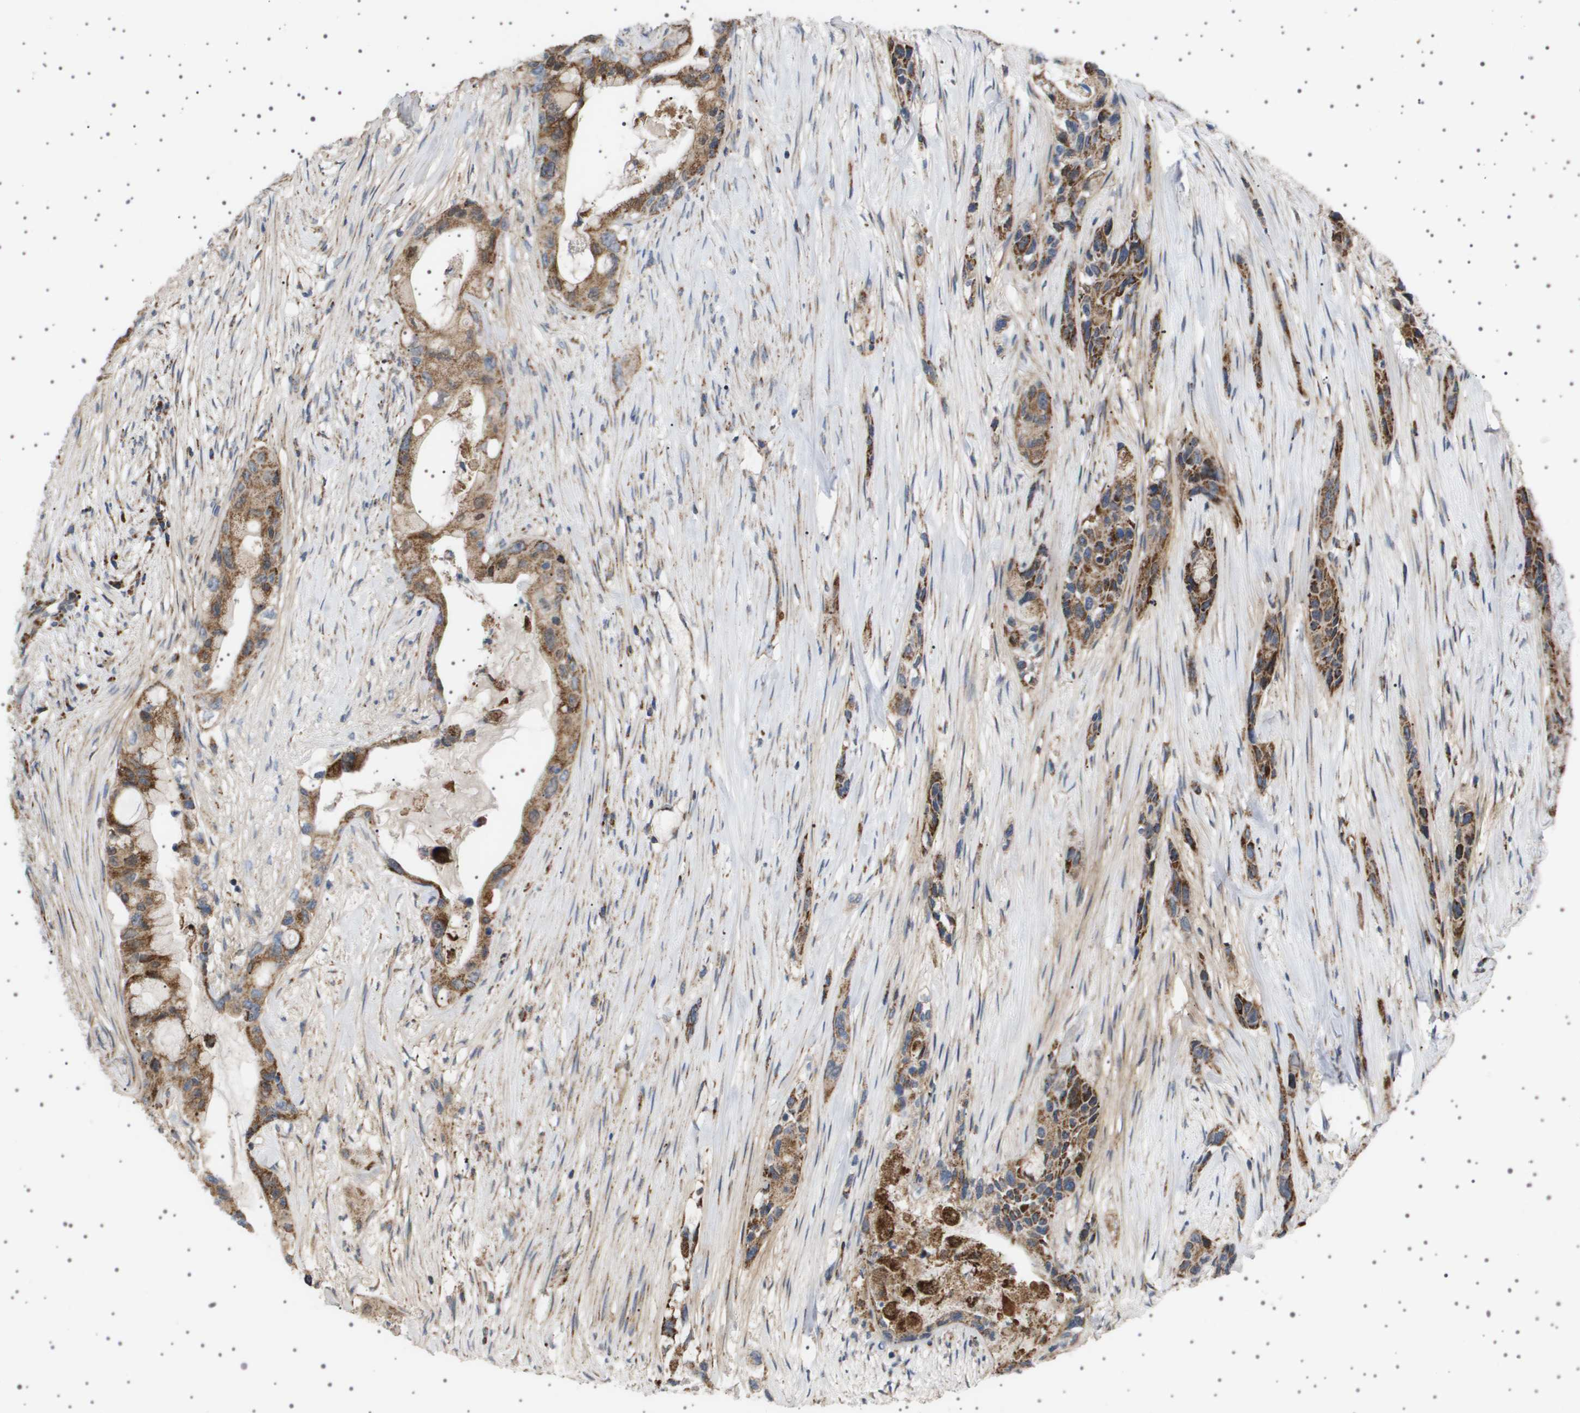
{"staining": {"intensity": "strong", "quantity": ">75%", "location": "cytoplasmic/membranous"}, "tissue": "pancreatic cancer", "cell_type": "Tumor cells", "image_type": "cancer", "snomed": [{"axis": "morphology", "description": "Adenocarcinoma, NOS"}, {"axis": "topography", "description": "Pancreas"}], "caption": "Protein expression analysis of adenocarcinoma (pancreatic) demonstrates strong cytoplasmic/membranous staining in approximately >75% of tumor cells.", "gene": "UBXN8", "patient": {"sex": "male", "age": 53}}